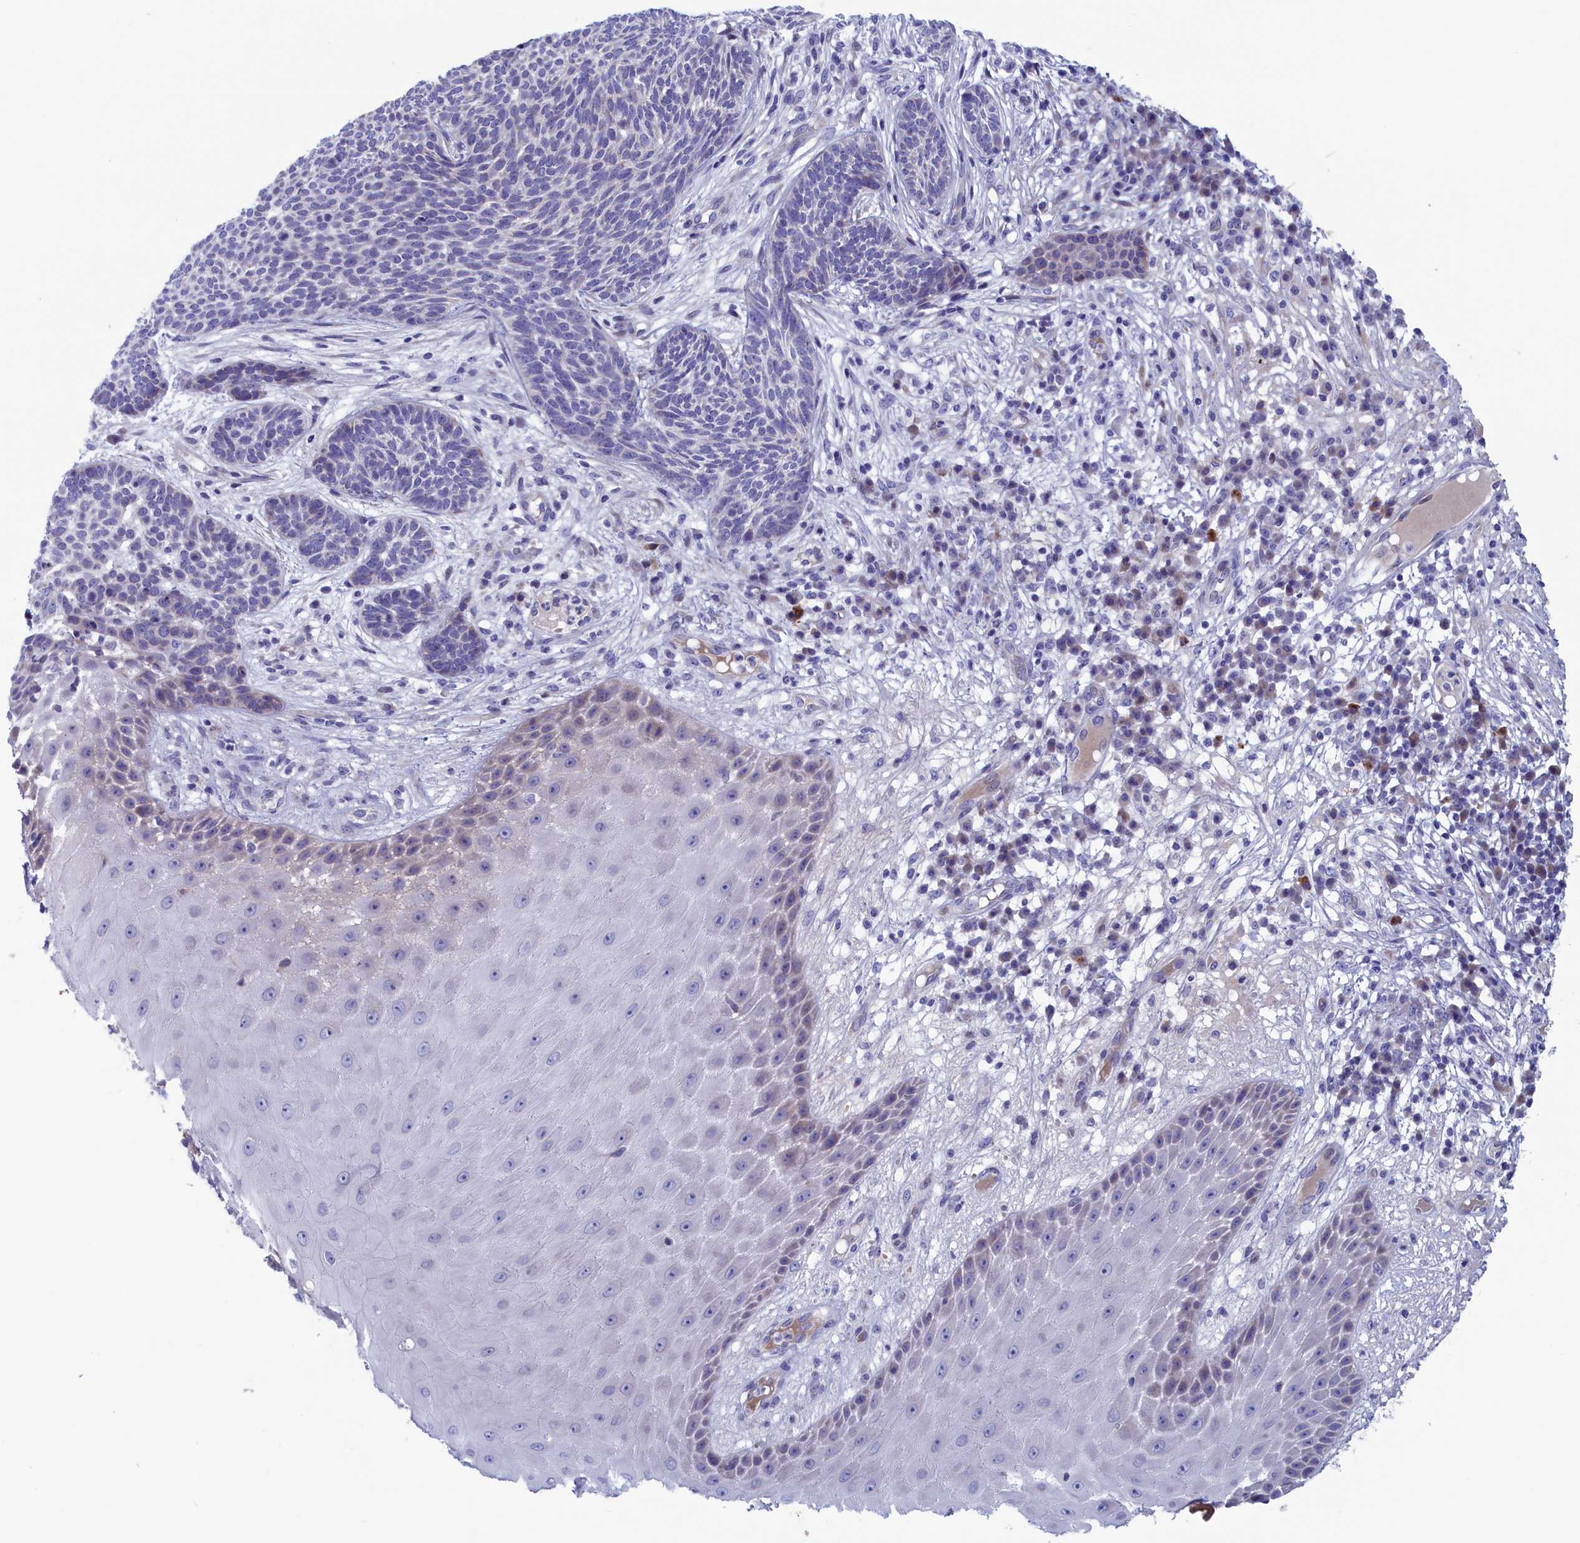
{"staining": {"intensity": "negative", "quantity": "none", "location": "none"}, "tissue": "skin cancer", "cell_type": "Tumor cells", "image_type": "cancer", "snomed": [{"axis": "morphology", "description": "Normal tissue, NOS"}, {"axis": "morphology", "description": "Basal cell carcinoma"}, {"axis": "topography", "description": "Skin"}], "caption": "Immunohistochemistry (IHC) image of human skin basal cell carcinoma stained for a protein (brown), which displays no staining in tumor cells.", "gene": "NIBAN3", "patient": {"sex": "male", "age": 64}}